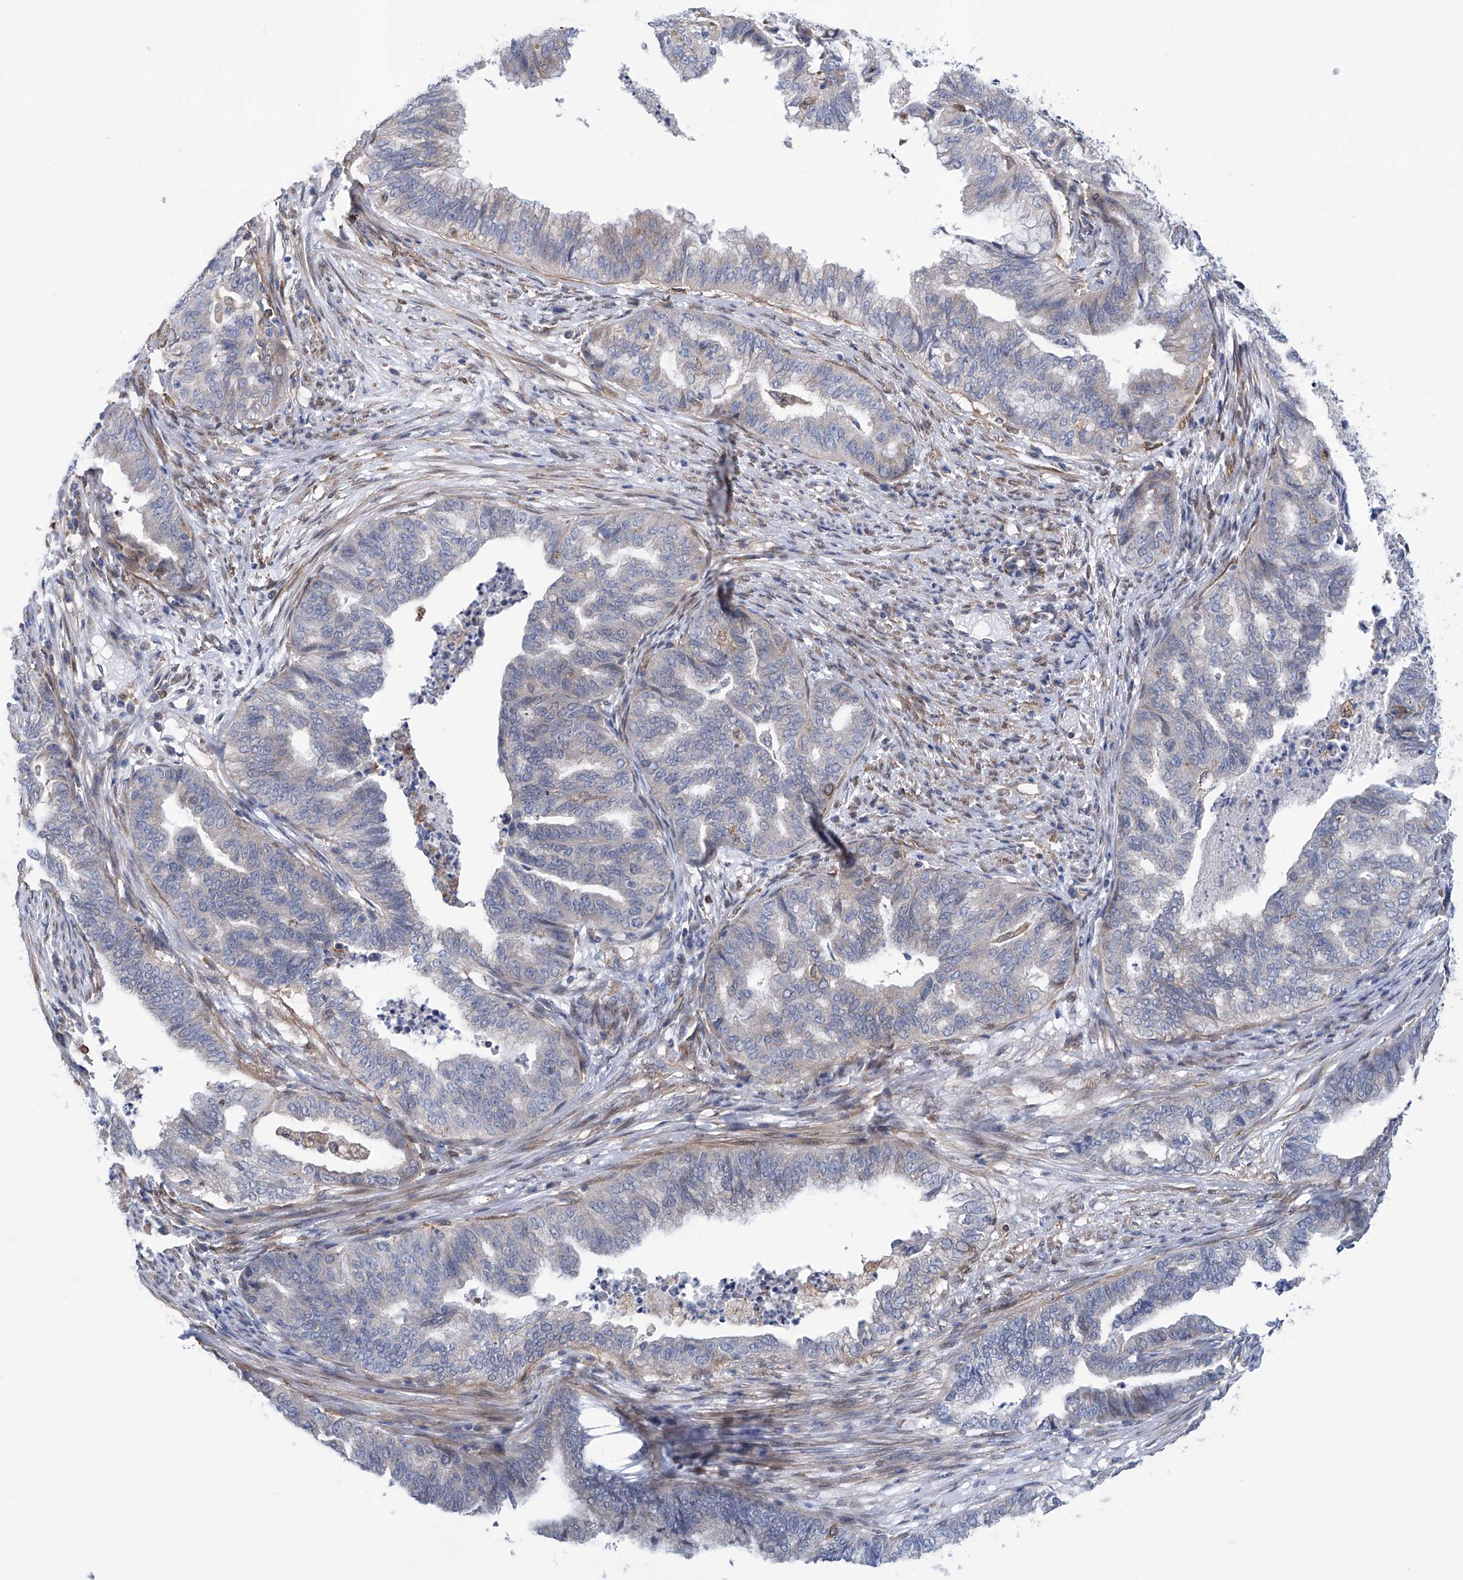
{"staining": {"intensity": "negative", "quantity": "none", "location": "none"}, "tissue": "endometrial cancer", "cell_type": "Tumor cells", "image_type": "cancer", "snomed": [{"axis": "morphology", "description": "Adenocarcinoma, NOS"}, {"axis": "topography", "description": "Endometrium"}], "caption": "An immunohistochemistry image of endometrial cancer (adenocarcinoma) is shown. There is no staining in tumor cells of endometrial cancer (adenocarcinoma).", "gene": "TNN", "patient": {"sex": "female", "age": 79}}